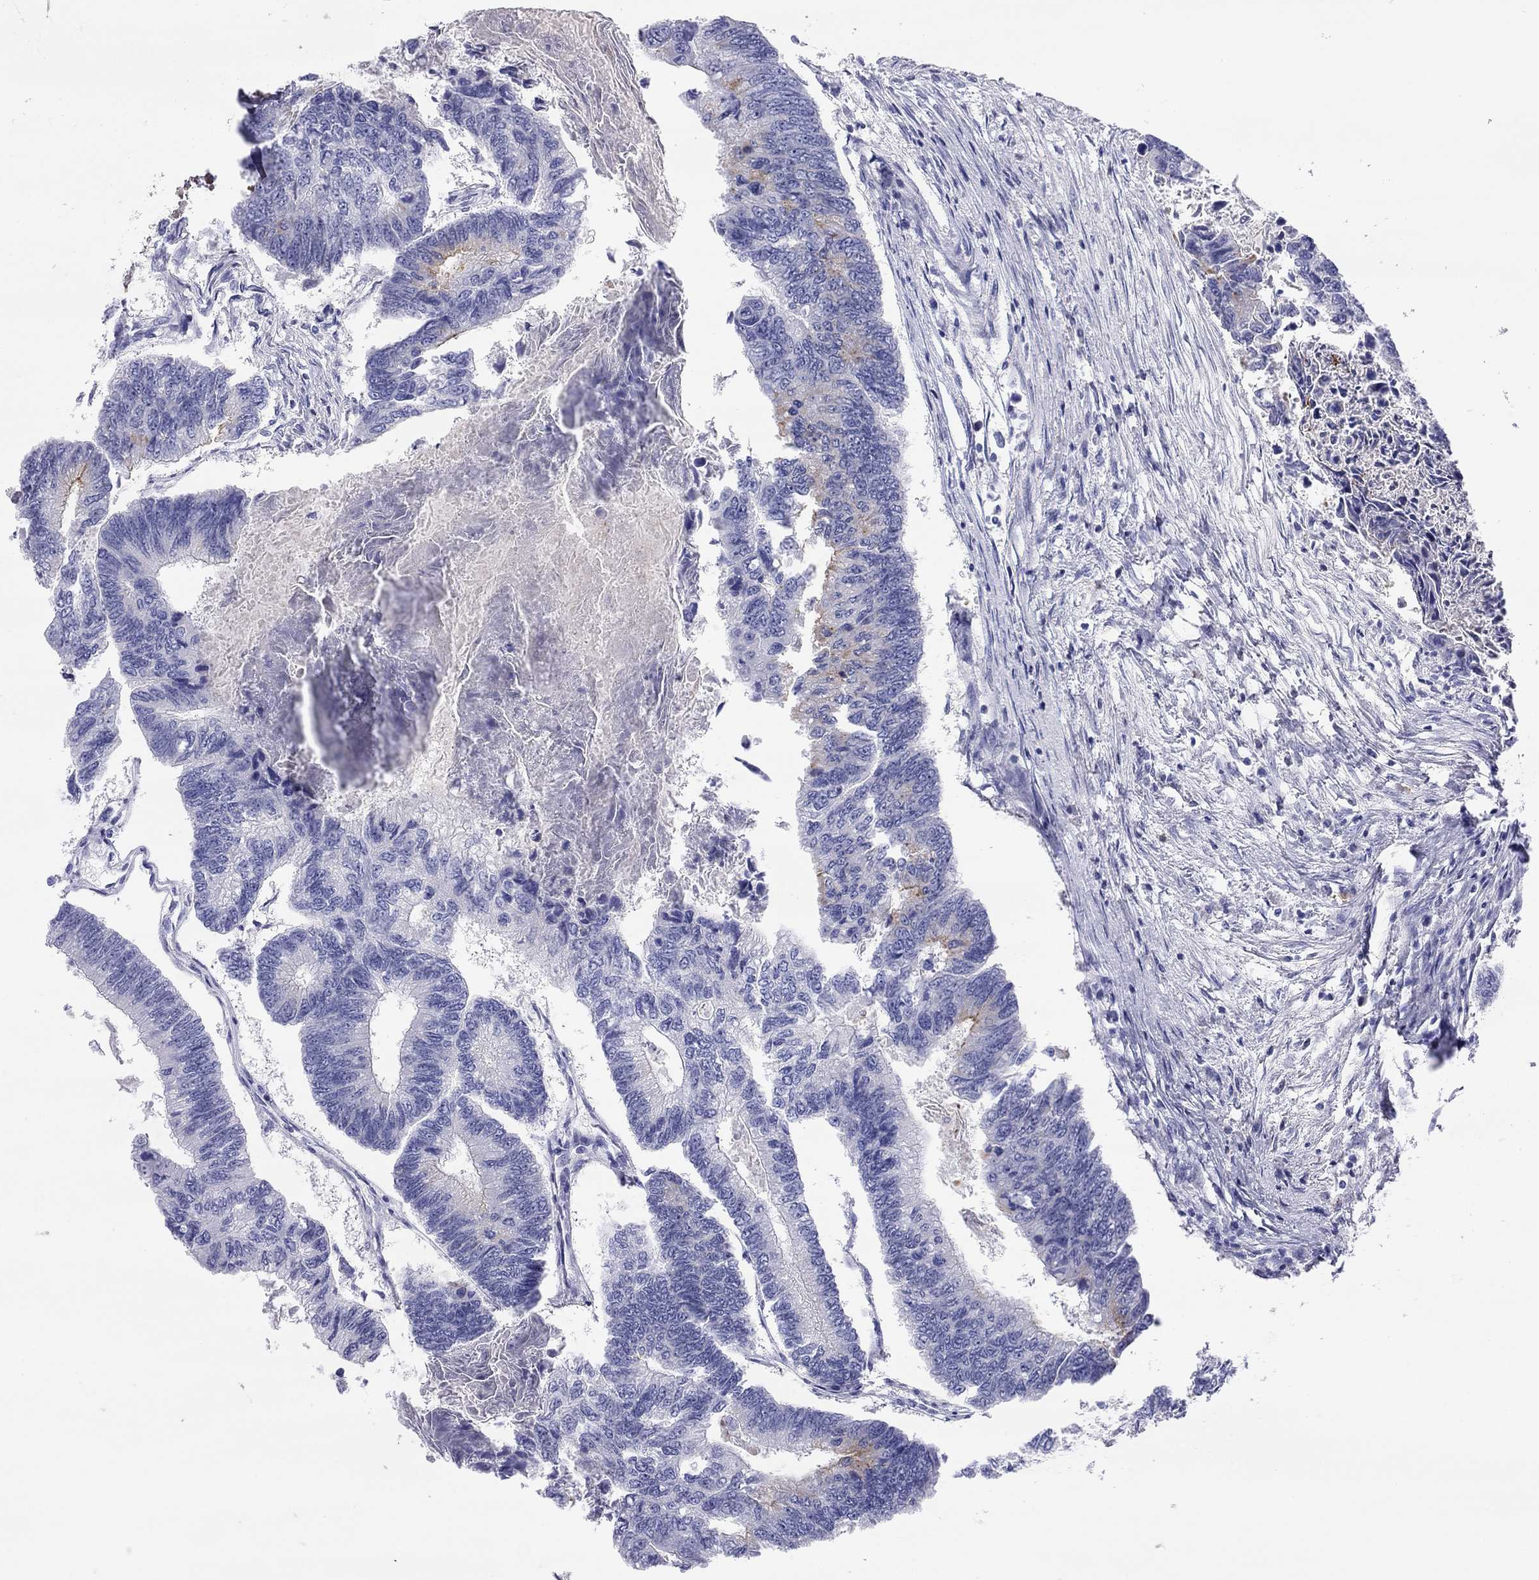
{"staining": {"intensity": "negative", "quantity": "none", "location": "none"}, "tissue": "colorectal cancer", "cell_type": "Tumor cells", "image_type": "cancer", "snomed": [{"axis": "morphology", "description": "Adenocarcinoma, NOS"}, {"axis": "topography", "description": "Colon"}], "caption": "DAB immunohistochemical staining of human colorectal cancer (adenocarcinoma) displays no significant staining in tumor cells.", "gene": "CMYA5", "patient": {"sex": "female", "age": 65}}